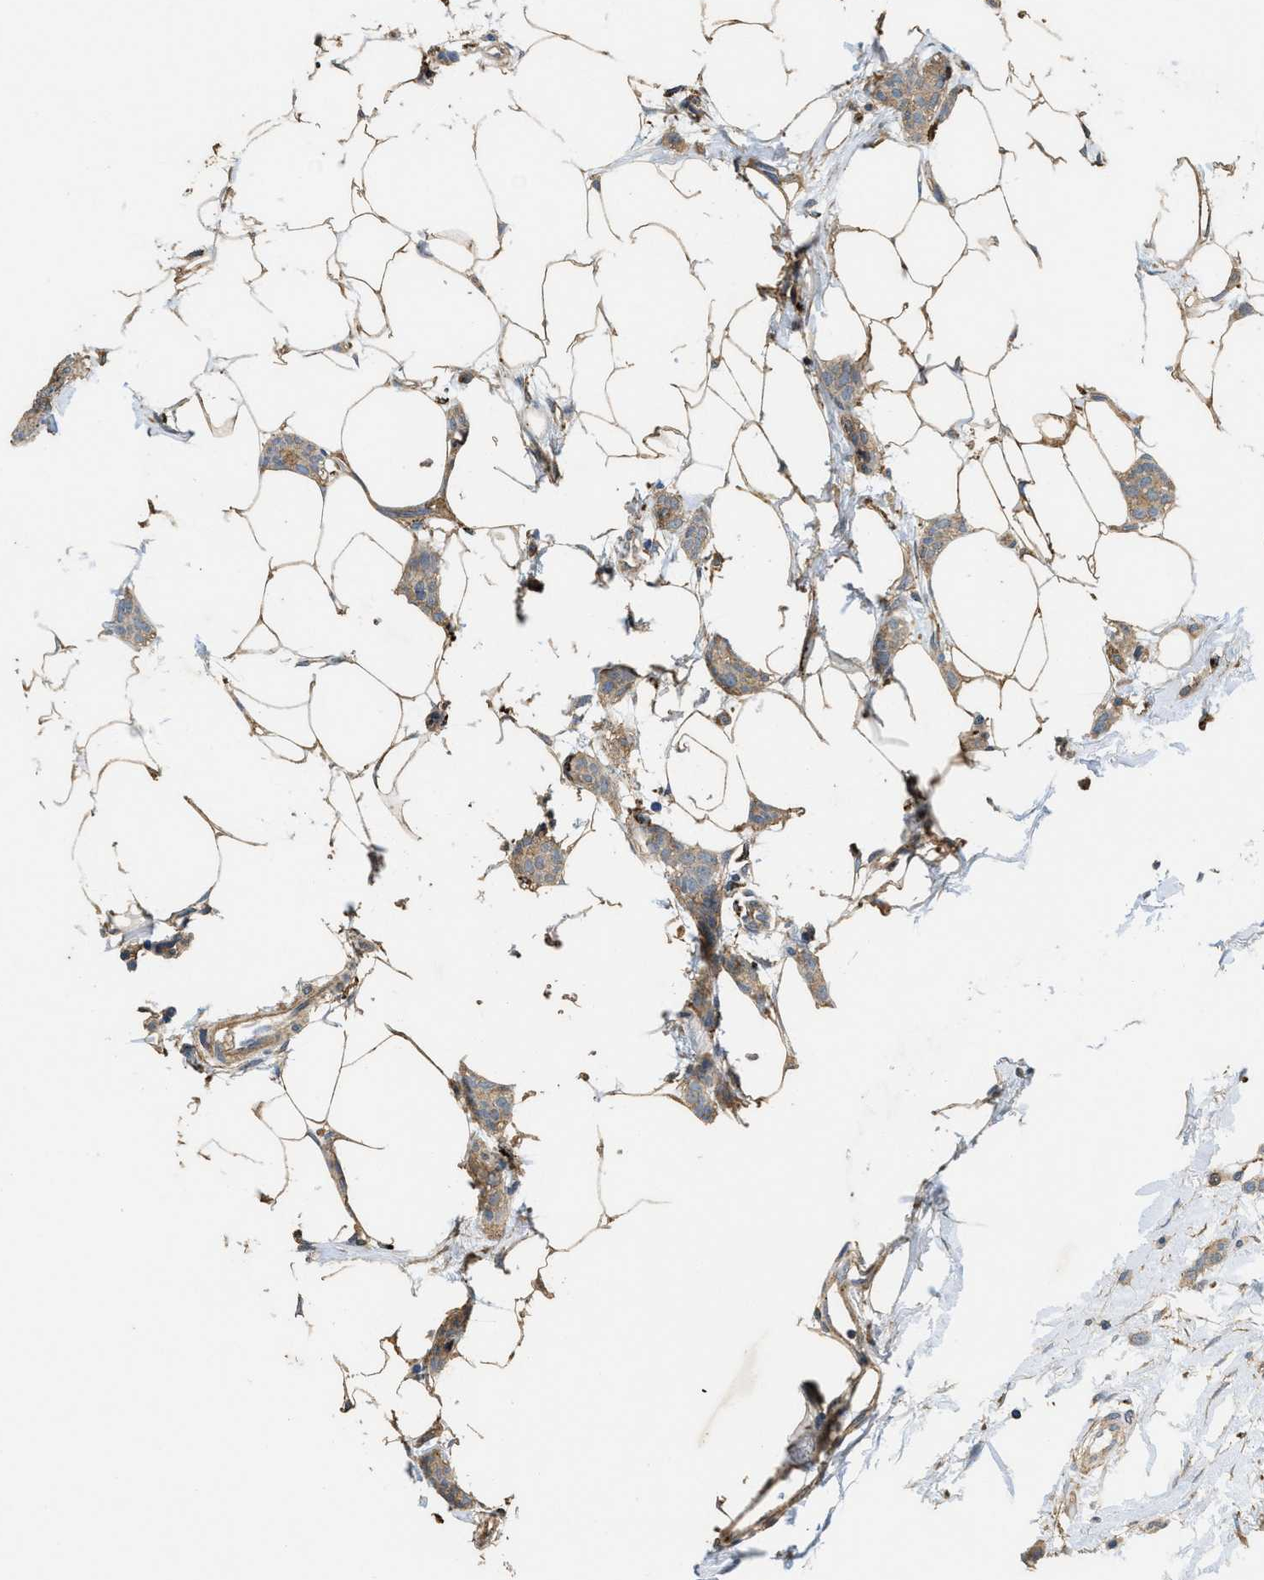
{"staining": {"intensity": "weak", "quantity": ">75%", "location": "cytoplasmic/membranous"}, "tissue": "breast cancer", "cell_type": "Tumor cells", "image_type": "cancer", "snomed": [{"axis": "morphology", "description": "Lobular carcinoma"}, {"axis": "topography", "description": "Skin"}, {"axis": "topography", "description": "Breast"}], "caption": "This micrograph demonstrates immunohistochemistry staining of human lobular carcinoma (breast), with low weak cytoplasmic/membranous staining in about >75% of tumor cells.", "gene": "BMPR2", "patient": {"sex": "female", "age": 46}}